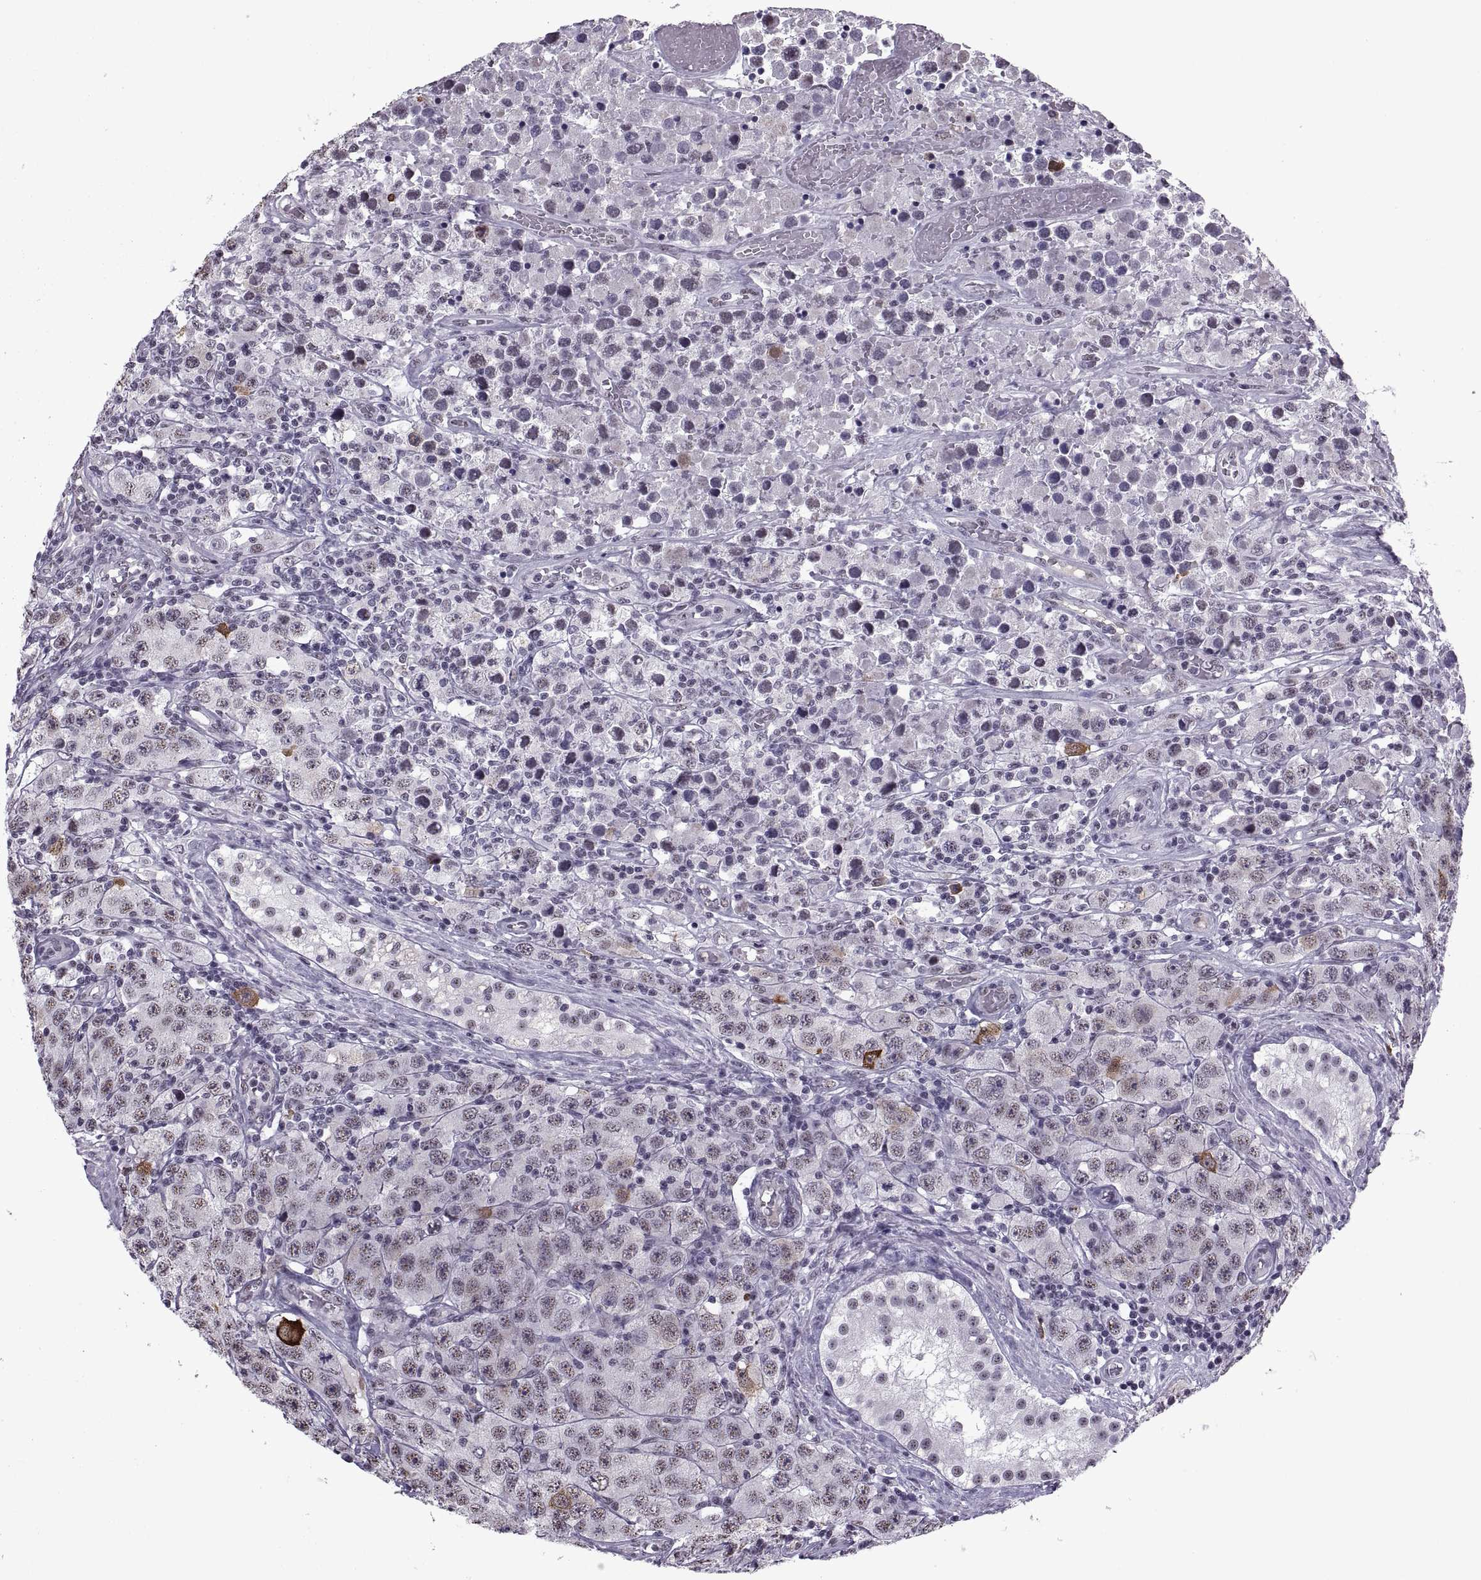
{"staining": {"intensity": "moderate", "quantity": "<25%", "location": "cytoplasmic/membranous"}, "tissue": "testis cancer", "cell_type": "Tumor cells", "image_type": "cancer", "snomed": [{"axis": "morphology", "description": "Seminoma, NOS"}, {"axis": "topography", "description": "Testis"}], "caption": "Immunohistochemical staining of testis cancer (seminoma) shows moderate cytoplasmic/membranous protein expression in approximately <25% of tumor cells. Using DAB (3,3'-diaminobenzidine) (brown) and hematoxylin (blue) stains, captured at high magnification using brightfield microscopy.", "gene": "MAGEA4", "patient": {"sex": "male", "age": 52}}